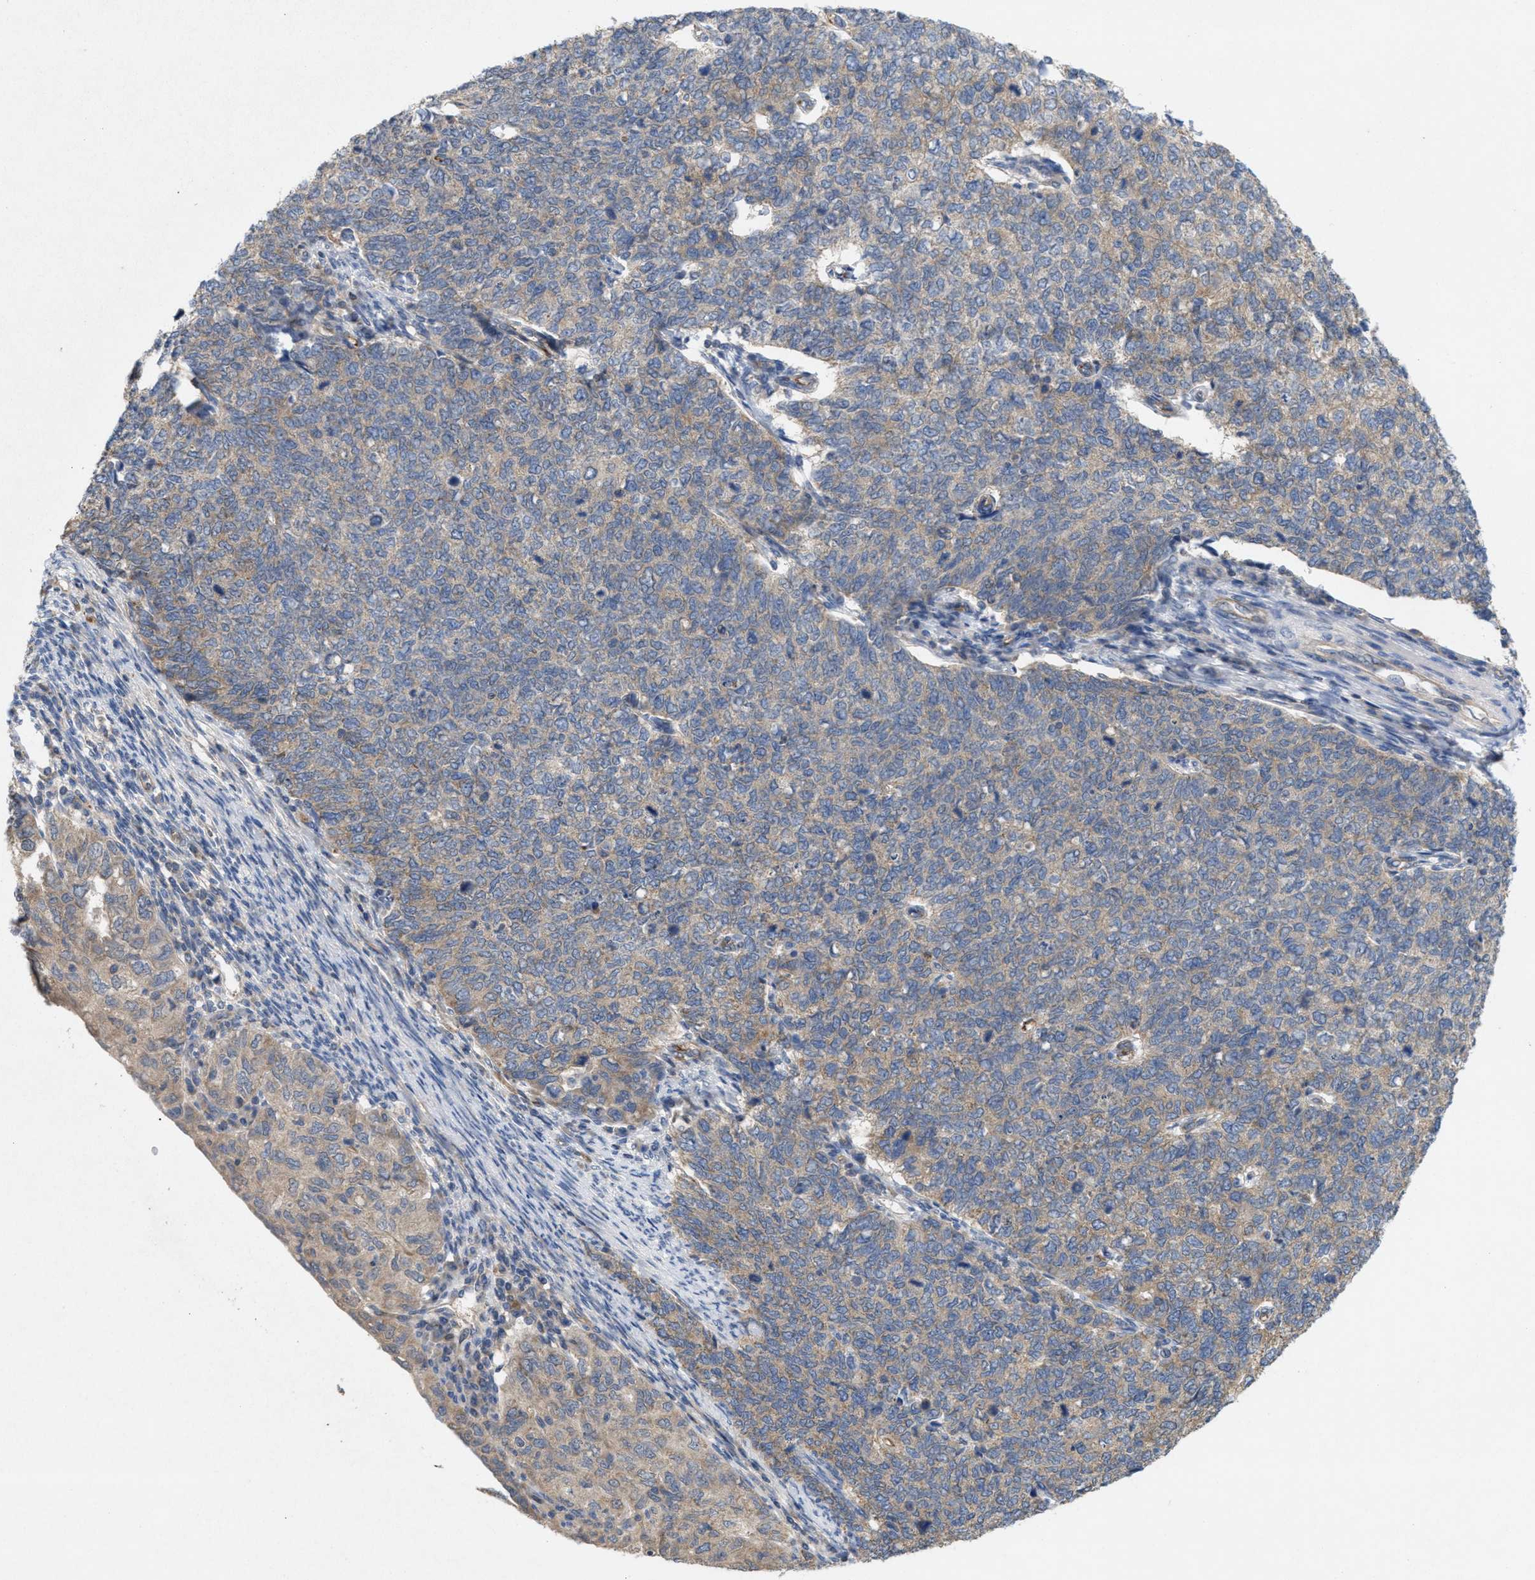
{"staining": {"intensity": "weak", "quantity": ">75%", "location": "cytoplasmic/membranous"}, "tissue": "cervical cancer", "cell_type": "Tumor cells", "image_type": "cancer", "snomed": [{"axis": "morphology", "description": "Squamous cell carcinoma, NOS"}, {"axis": "topography", "description": "Cervix"}], "caption": "Tumor cells reveal weak cytoplasmic/membranous staining in approximately >75% of cells in cervical cancer.", "gene": "UBAP2", "patient": {"sex": "female", "age": 63}}